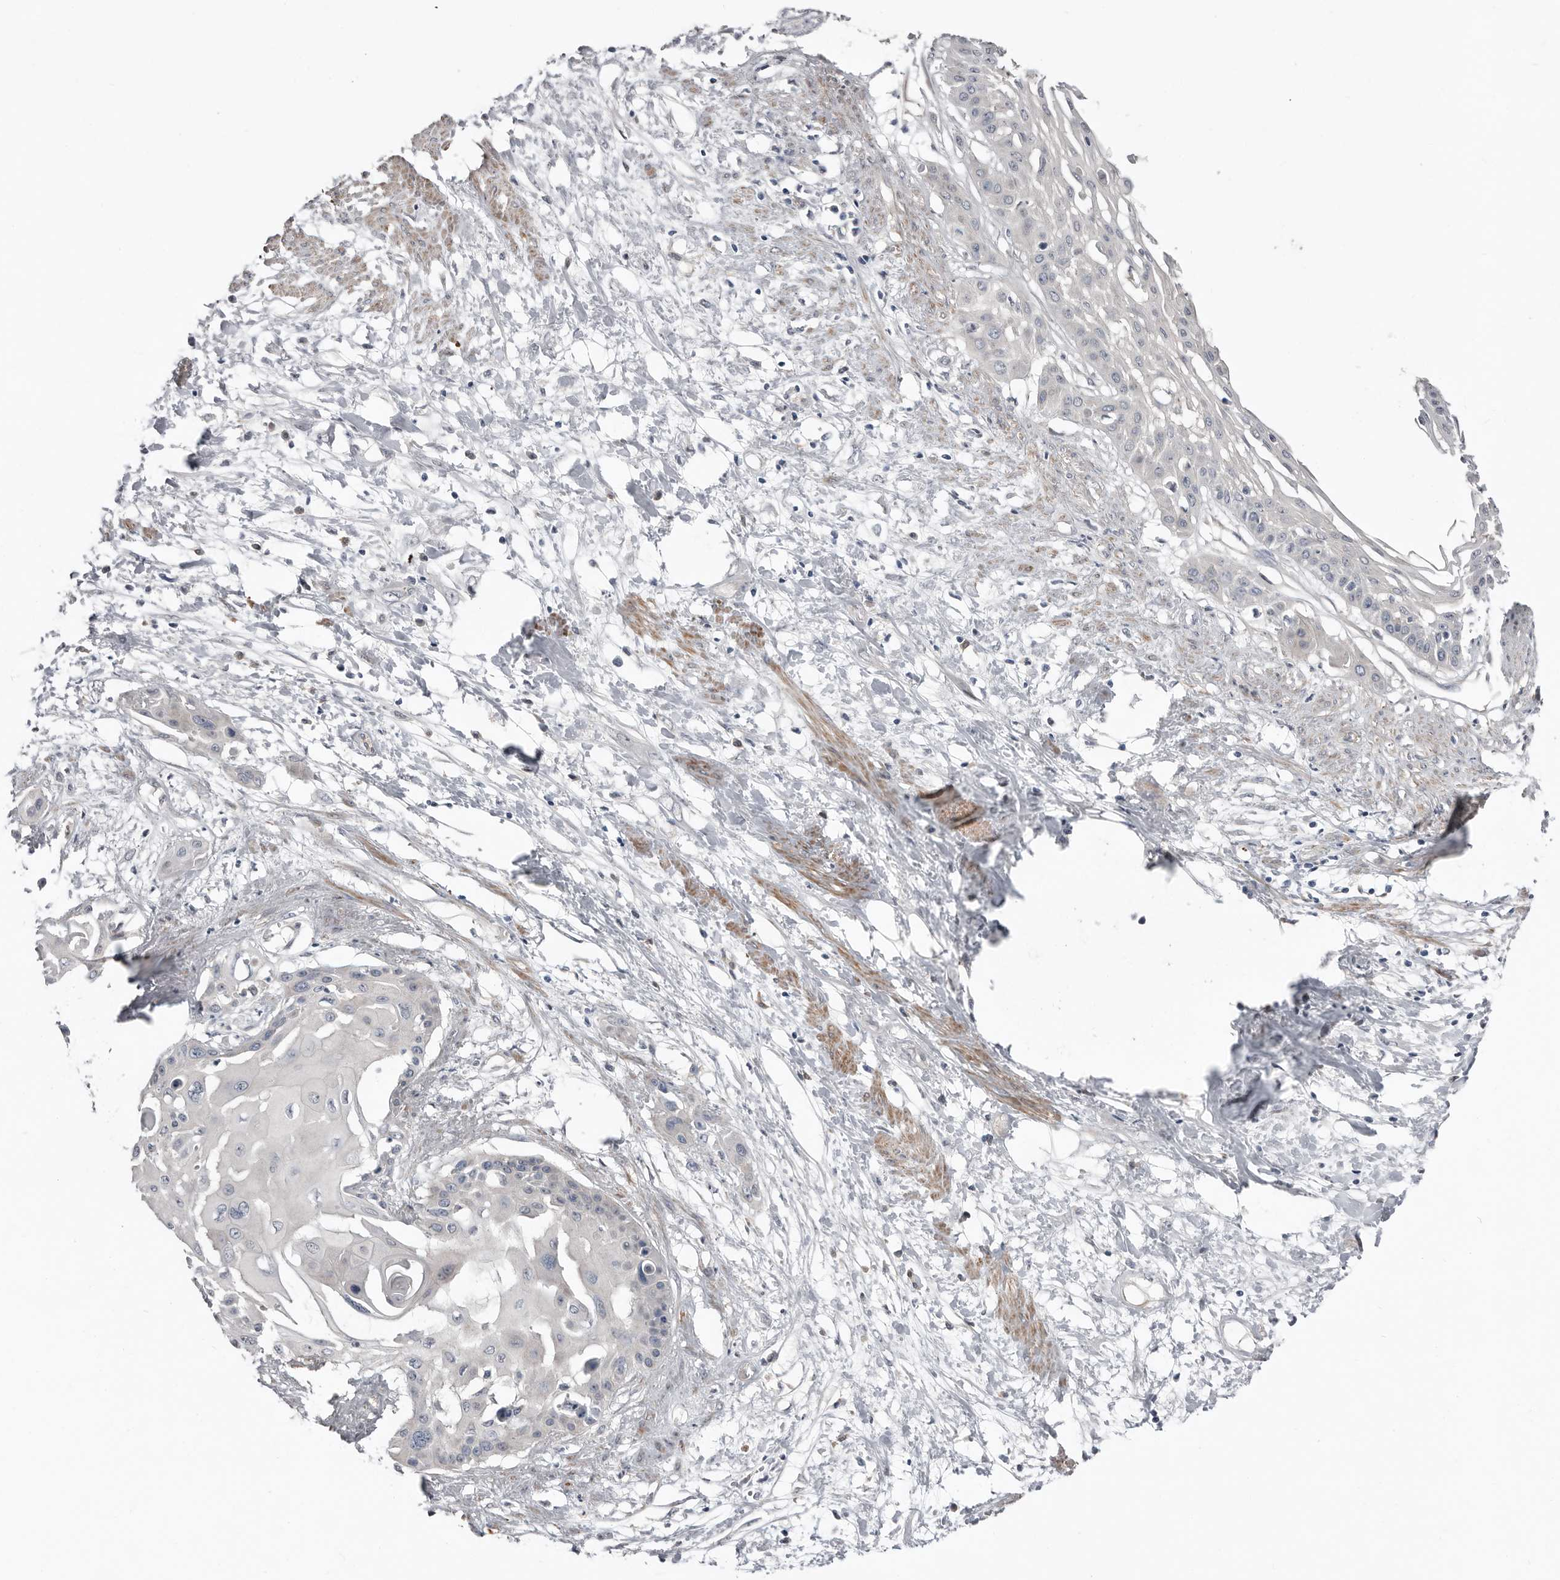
{"staining": {"intensity": "negative", "quantity": "none", "location": "none"}, "tissue": "cervical cancer", "cell_type": "Tumor cells", "image_type": "cancer", "snomed": [{"axis": "morphology", "description": "Squamous cell carcinoma, NOS"}, {"axis": "topography", "description": "Cervix"}], "caption": "The image shows no significant expression in tumor cells of cervical cancer.", "gene": "ASRGL1", "patient": {"sex": "female", "age": 57}}